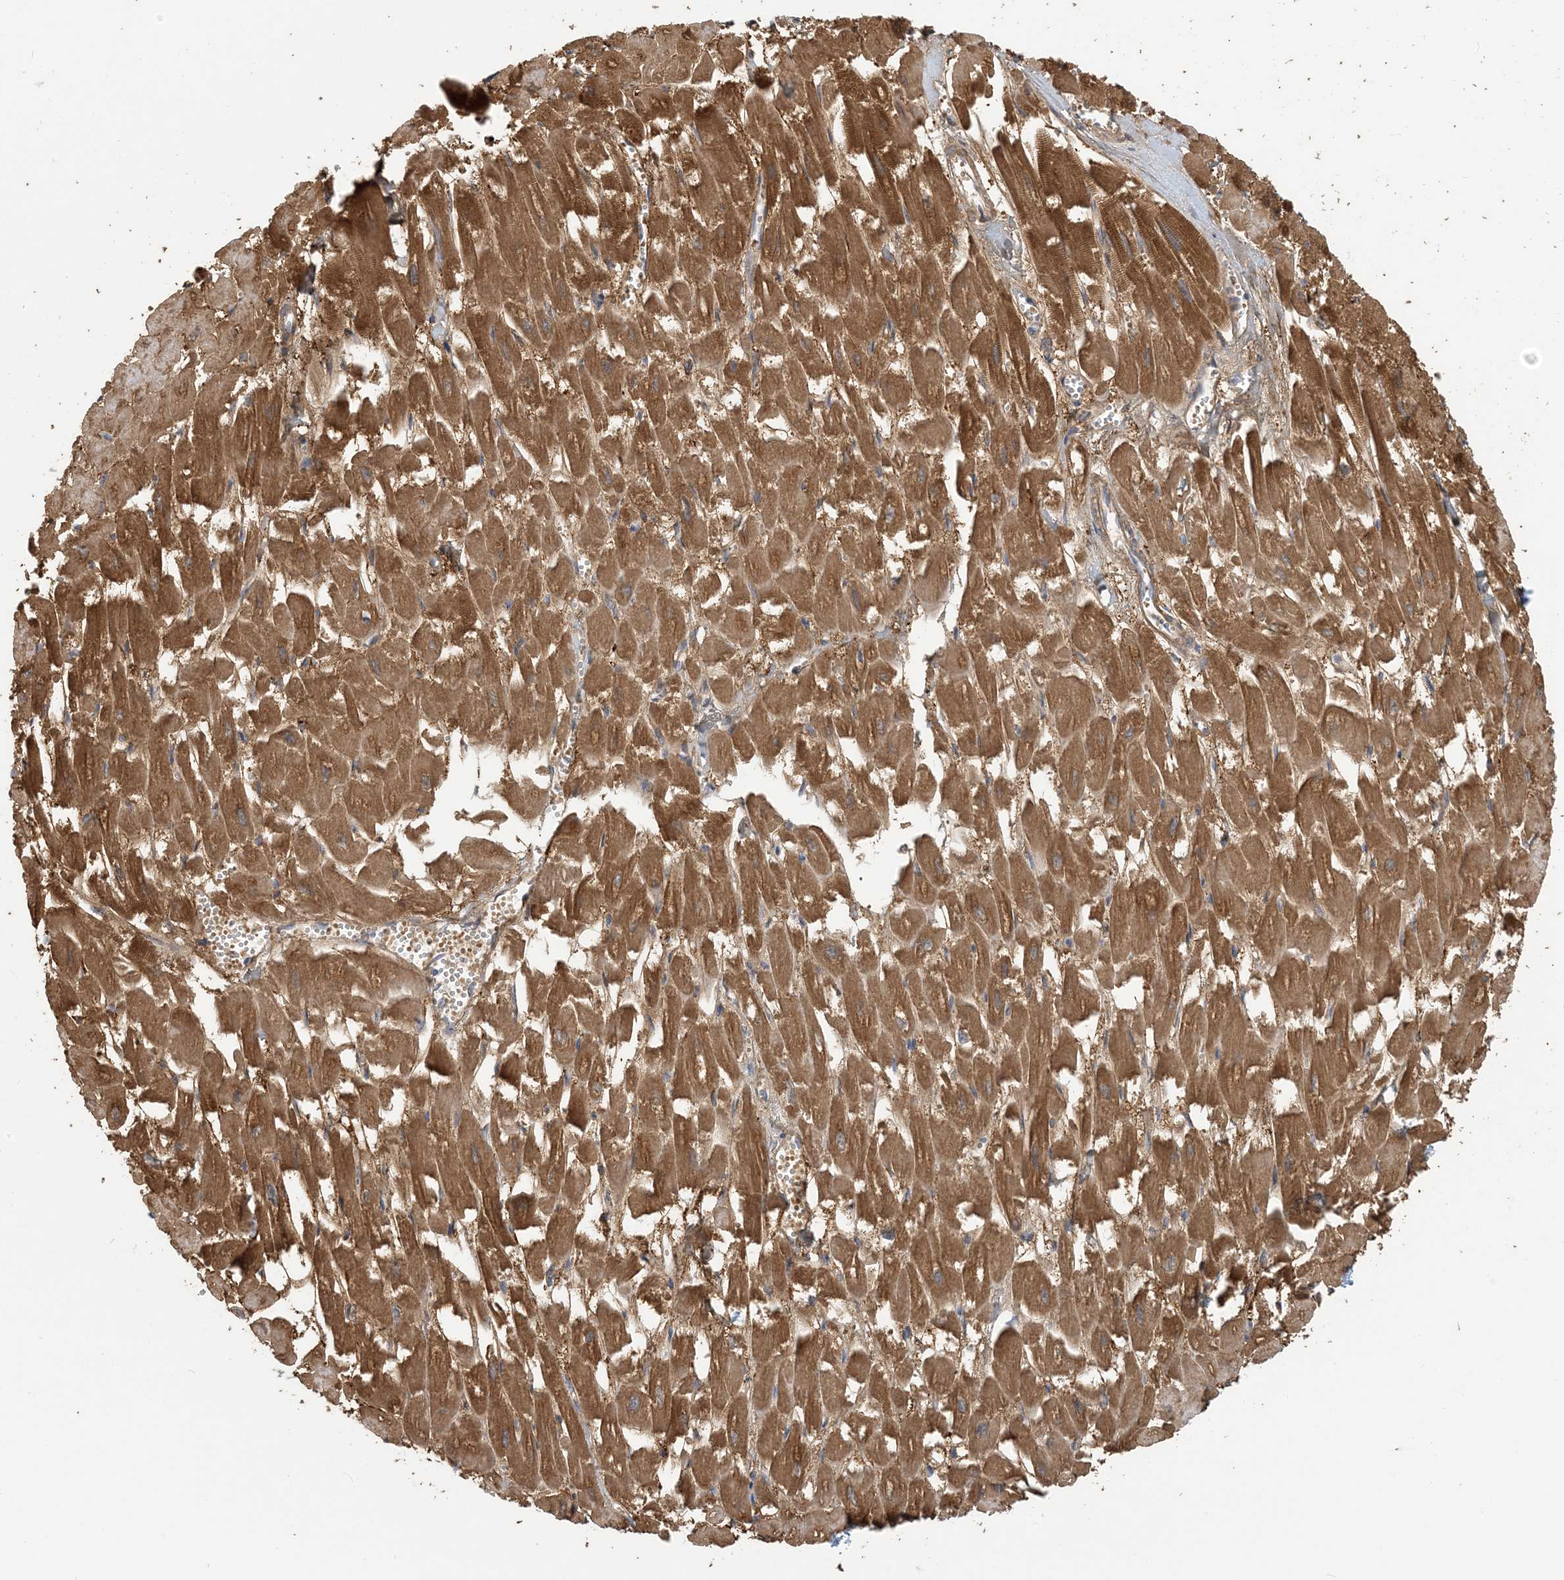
{"staining": {"intensity": "strong", "quantity": ">75%", "location": "cytoplasmic/membranous"}, "tissue": "heart muscle", "cell_type": "Cardiomyocytes", "image_type": "normal", "snomed": [{"axis": "morphology", "description": "Normal tissue, NOS"}, {"axis": "topography", "description": "Heart"}], "caption": "Immunohistochemical staining of unremarkable human heart muscle shows high levels of strong cytoplasmic/membranous positivity in approximately >75% of cardiomyocytes.", "gene": "ZC3H12A", "patient": {"sex": "male", "age": 54}}